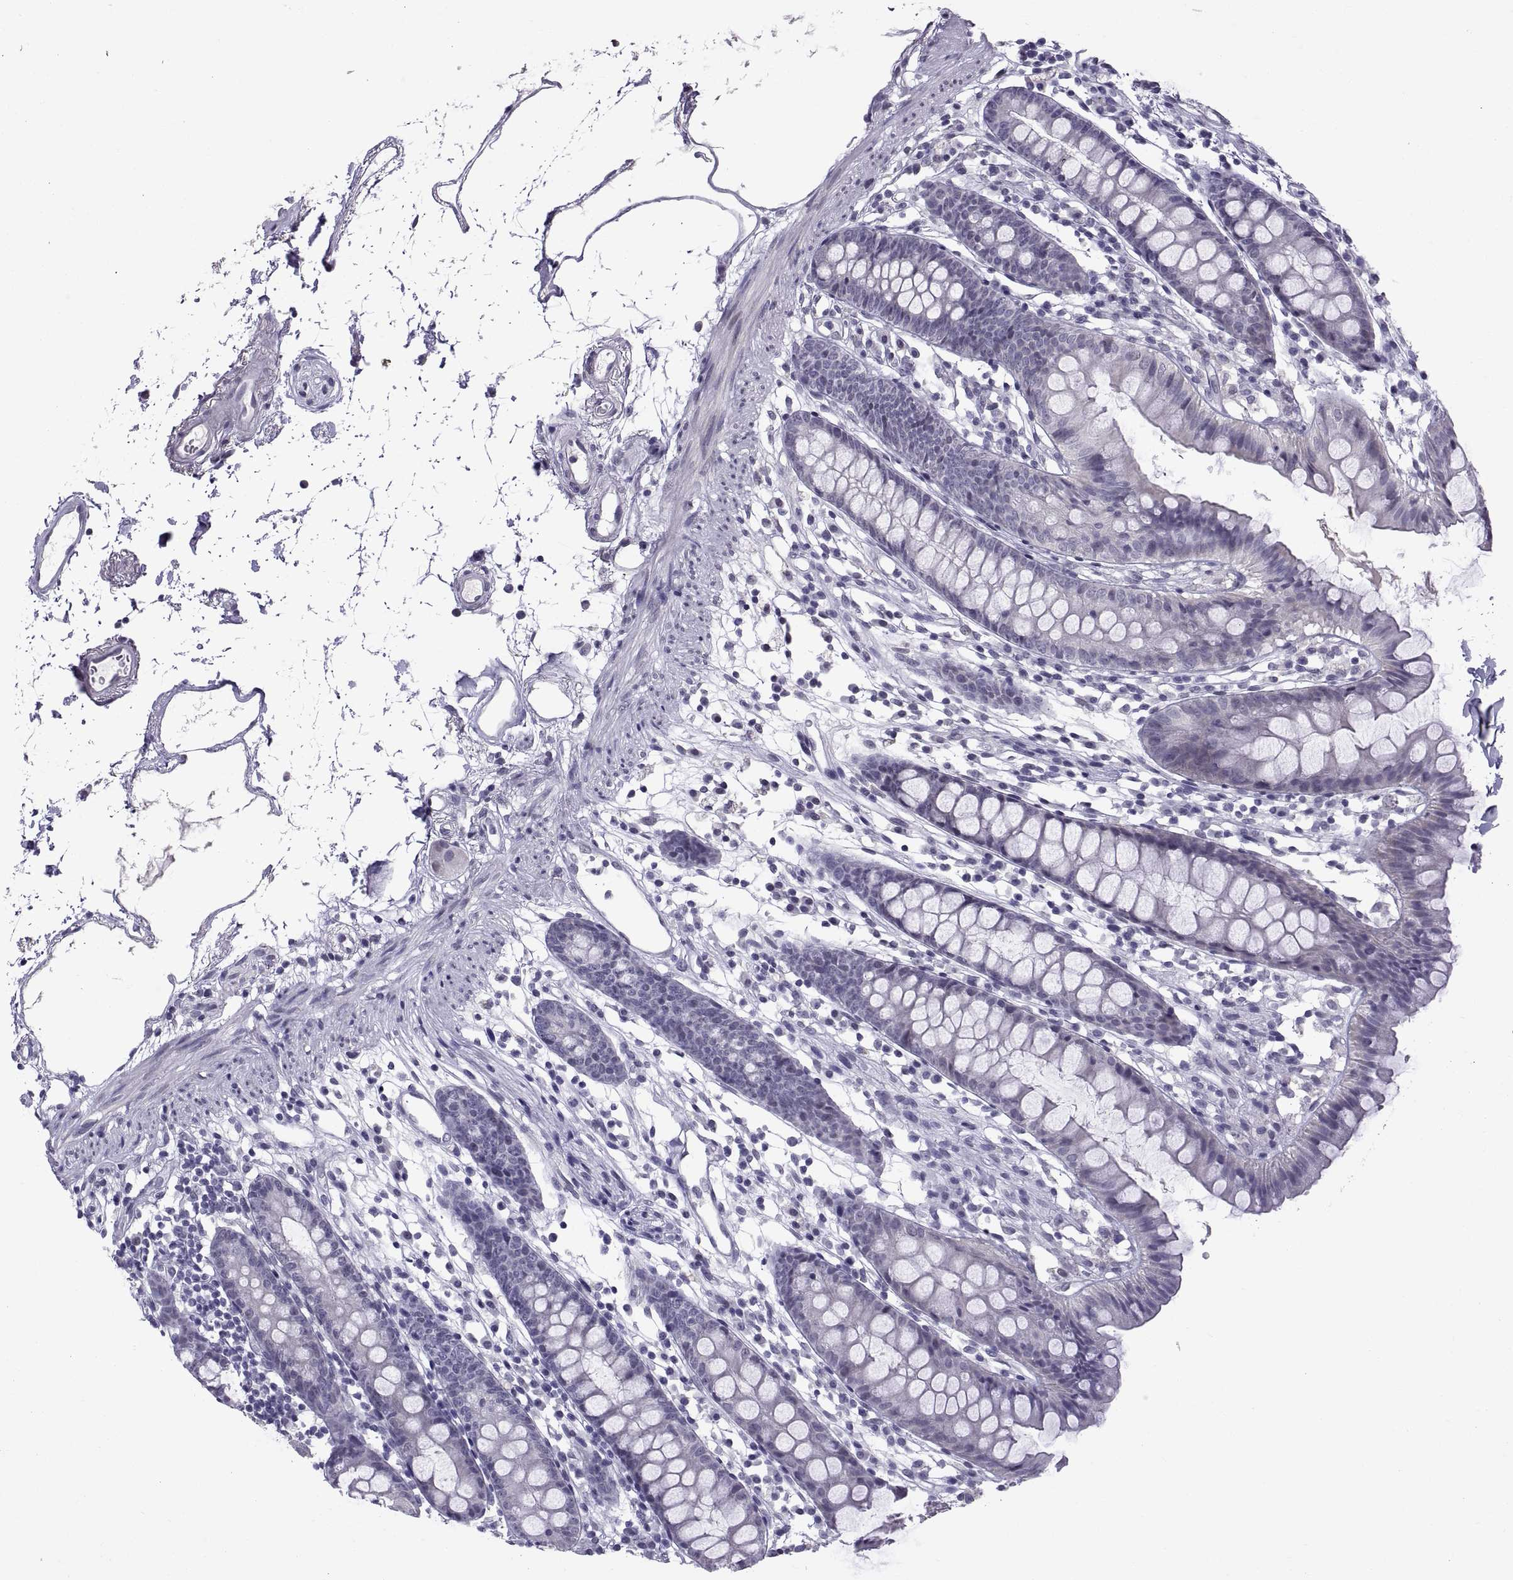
{"staining": {"intensity": "negative", "quantity": "none", "location": "none"}, "tissue": "colon", "cell_type": "Endothelial cells", "image_type": "normal", "snomed": [{"axis": "morphology", "description": "Normal tissue, NOS"}, {"axis": "topography", "description": "Colon"}], "caption": "This is a histopathology image of immunohistochemistry (IHC) staining of benign colon, which shows no expression in endothelial cells. Brightfield microscopy of IHC stained with DAB (brown) and hematoxylin (blue), captured at high magnification.", "gene": "KRT77", "patient": {"sex": "female", "age": 84}}